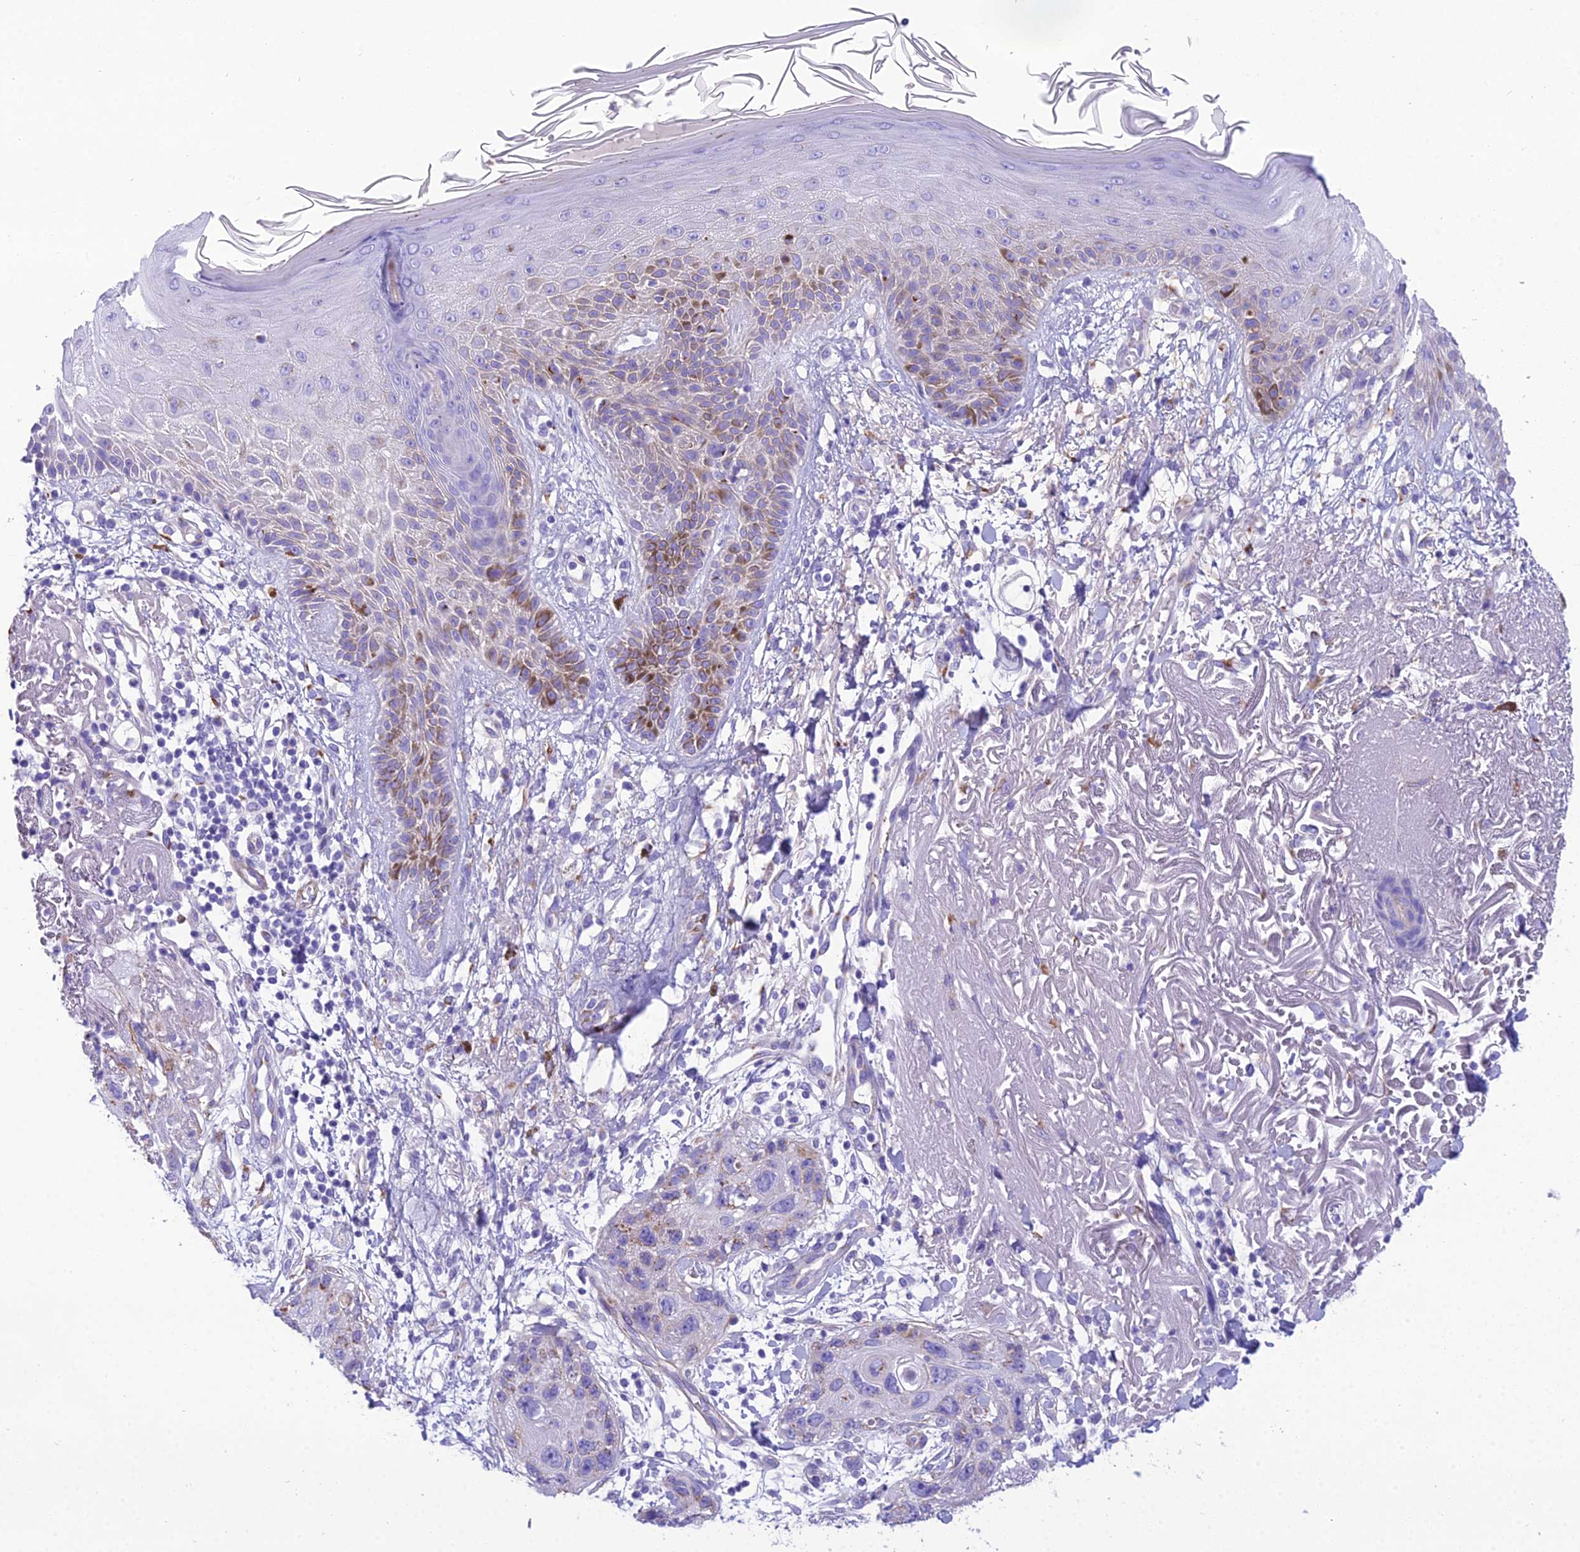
{"staining": {"intensity": "negative", "quantity": "none", "location": "none"}, "tissue": "skin cancer", "cell_type": "Tumor cells", "image_type": "cancer", "snomed": [{"axis": "morphology", "description": "Normal tissue, NOS"}, {"axis": "morphology", "description": "Squamous cell carcinoma, NOS"}, {"axis": "topography", "description": "Skin"}], "caption": "IHC of human squamous cell carcinoma (skin) displays no expression in tumor cells.", "gene": "GFRA1", "patient": {"sex": "male", "age": 72}}